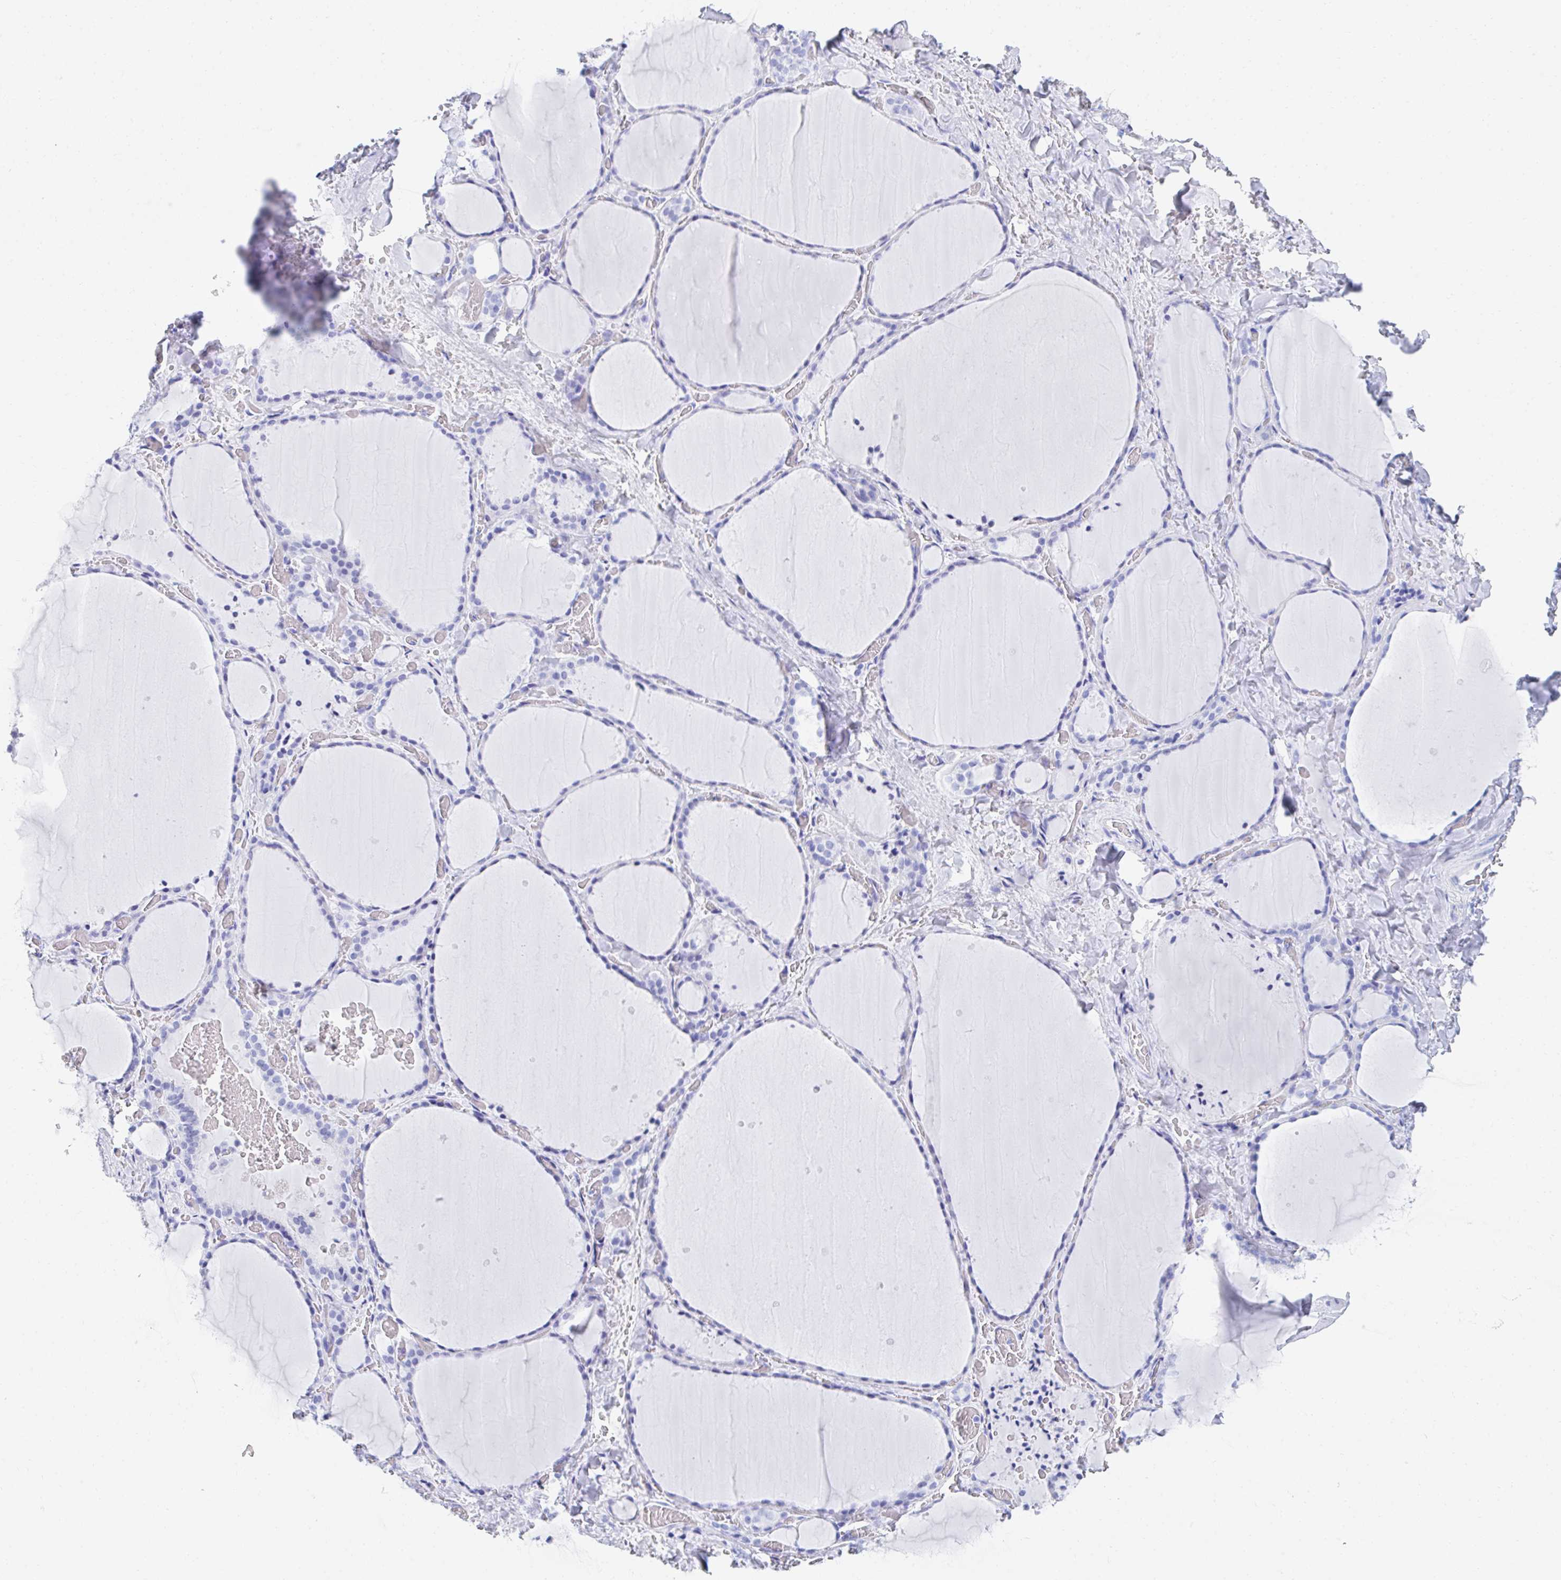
{"staining": {"intensity": "negative", "quantity": "none", "location": "none"}, "tissue": "thyroid gland", "cell_type": "Glandular cells", "image_type": "normal", "snomed": [{"axis": "morphology", "description": "Normal tissue, NOS"}, {"axis": "topography", "description": "Thyroid gland"}], "caption": "An image of thyroid gland stained for a protein reveals no brown staining in glandular cells. (Brightfield microscopy of DAB (3,3'-diaminobenzidine) immunohistochemistry (IHC) at high magnification).", "gene": "CD7", "patient": {"sex": "female", "age": 36}}